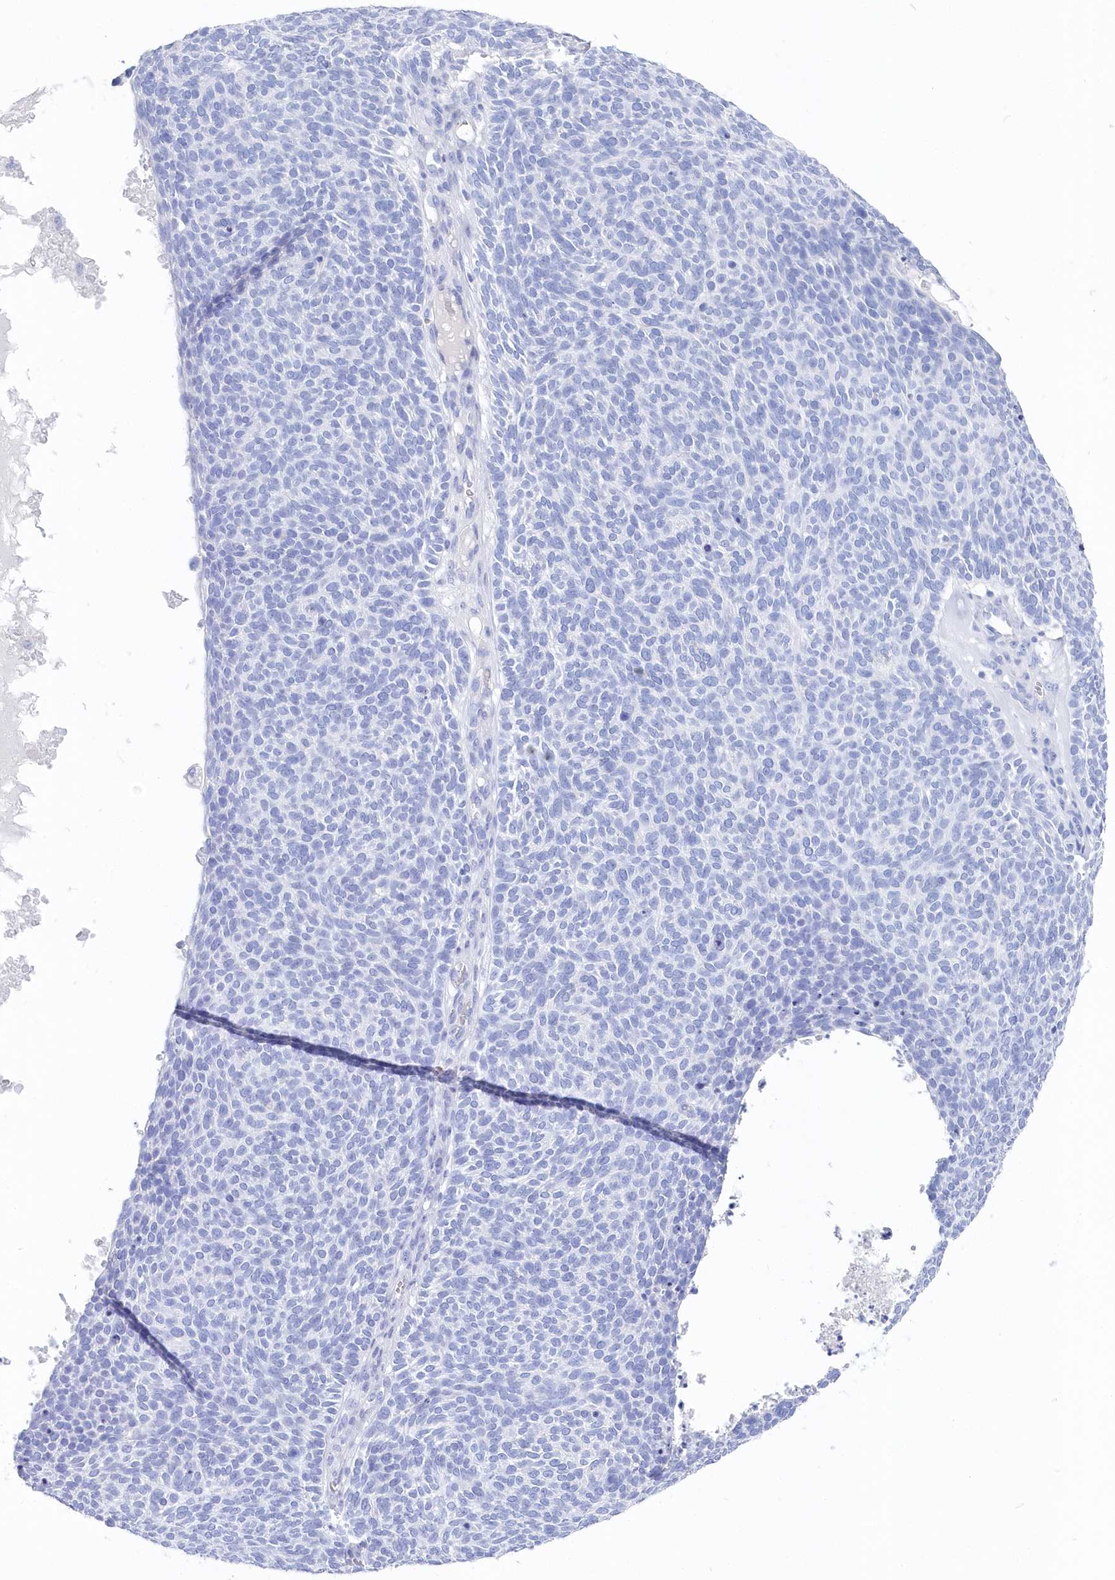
{"staining": {"intensity": "negative", "quantity": "none", "location": "none"}, "tissue": "skin cancer", "cell_type": "Tumor cells", "image_type": "cancer", "snomed": [{"axis": "morphology", "description": "Squamous cell carcinoma, NOS"}, {"axis": "topography", "description": "Skin"}], "caption": "A histopathology image of human skin cancer (squamous cell carcinoma) is negative for staining in tumor cells.", "gene": "CSNK1G2", "patient": {"sex": "female", "age": 90}}